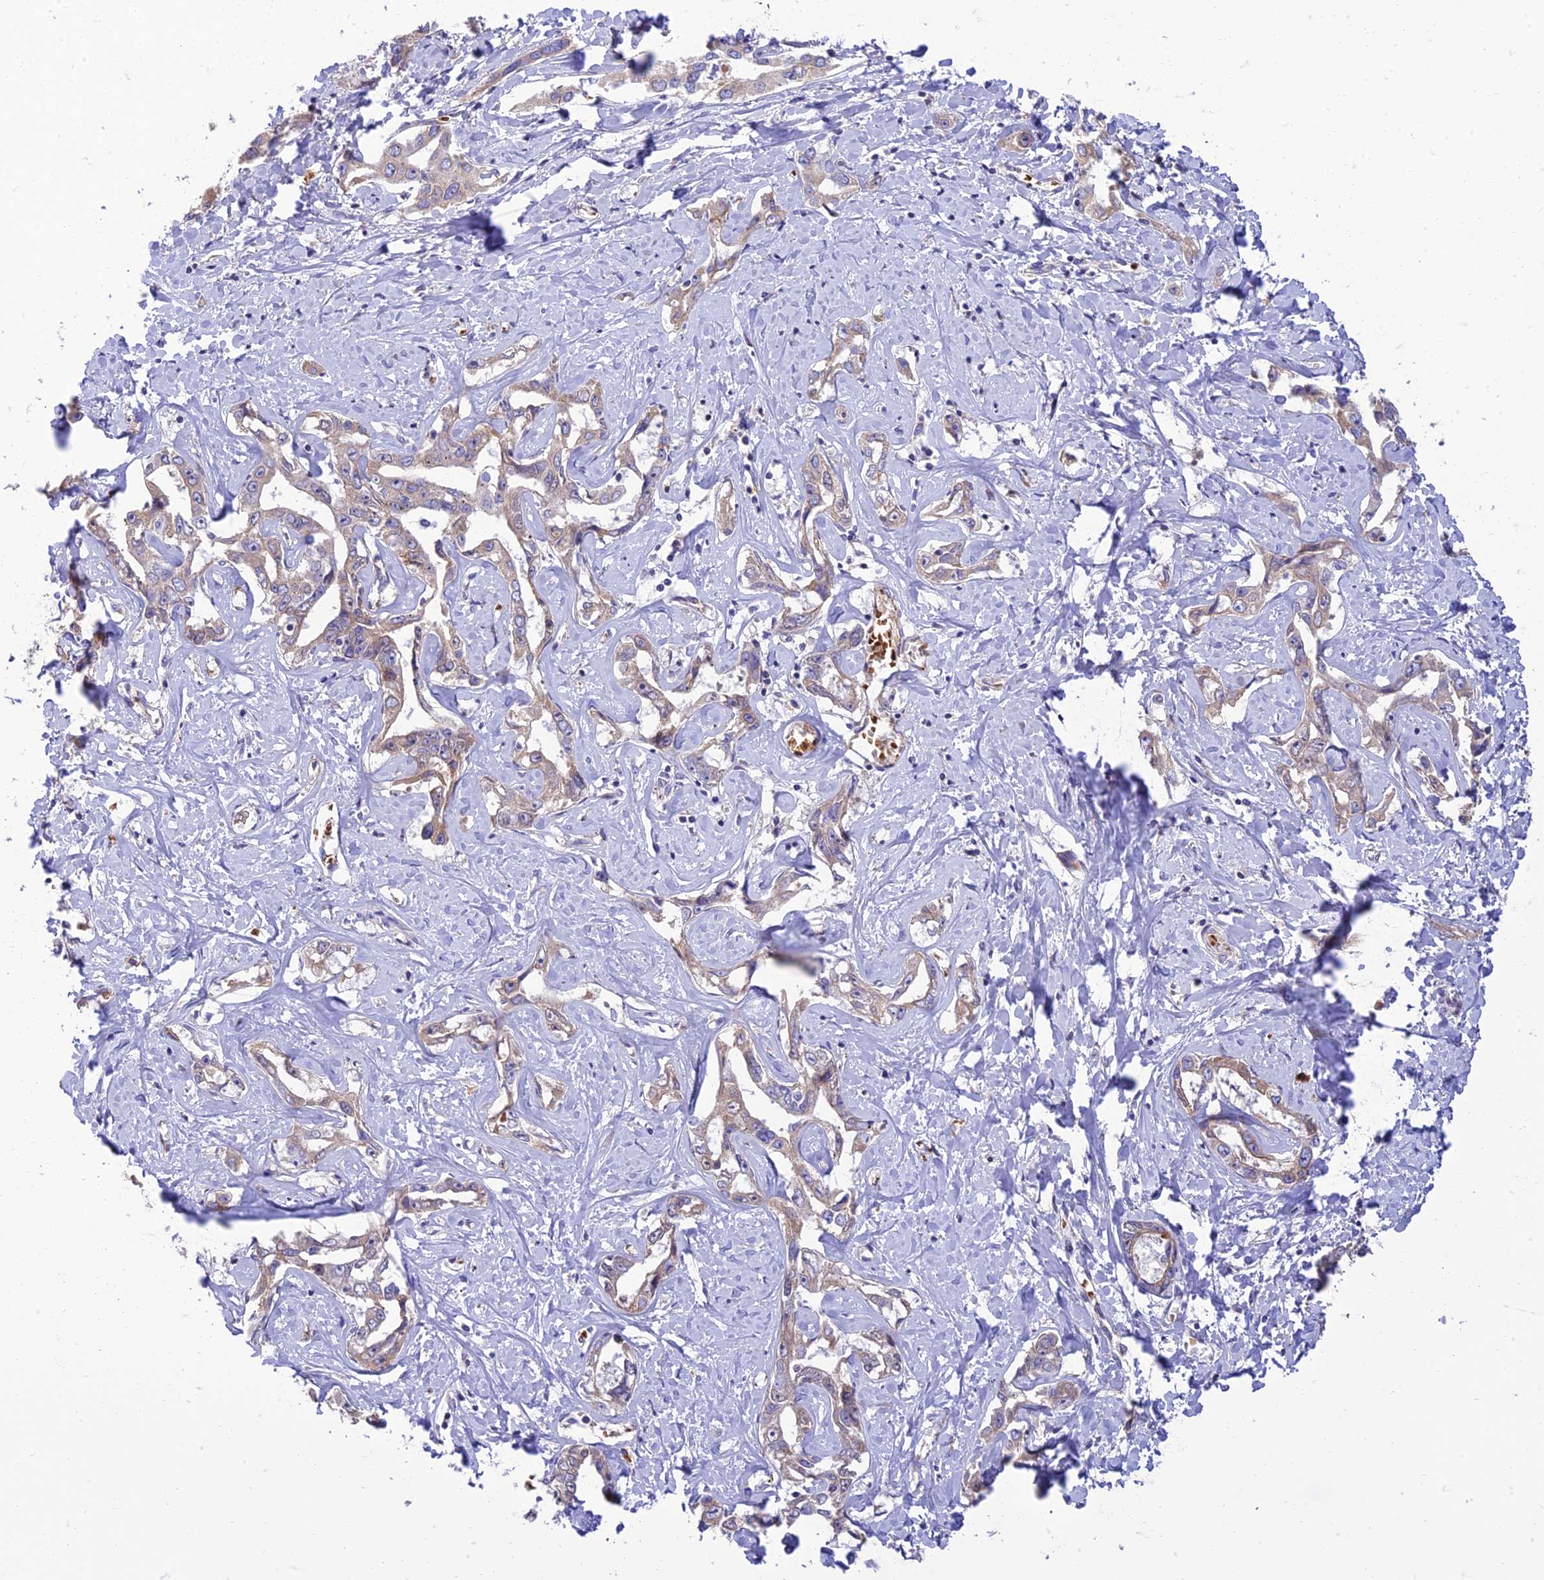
{"staining": {"intensity": "weak", "quantity": ">75%", "location": "cytoplasmic/membranous"}, "tissue": "liver cancer", "cell_type": "Tumor cells", "image_type": "cancer", "snomed": [{"axis": "morphology", "description": "Cholangiocarcinoma"}, {"axis": "topography", "description": "Liver"}], "caption": "IHC histopathology image of human liver cancer stained for a protein (brown), which displays low levels of weak cytoplasmic/membranous expression in about >75% of tumor cells.", "gene": "SEL1L3", "patient": {"sex": "male", "age": 59}}